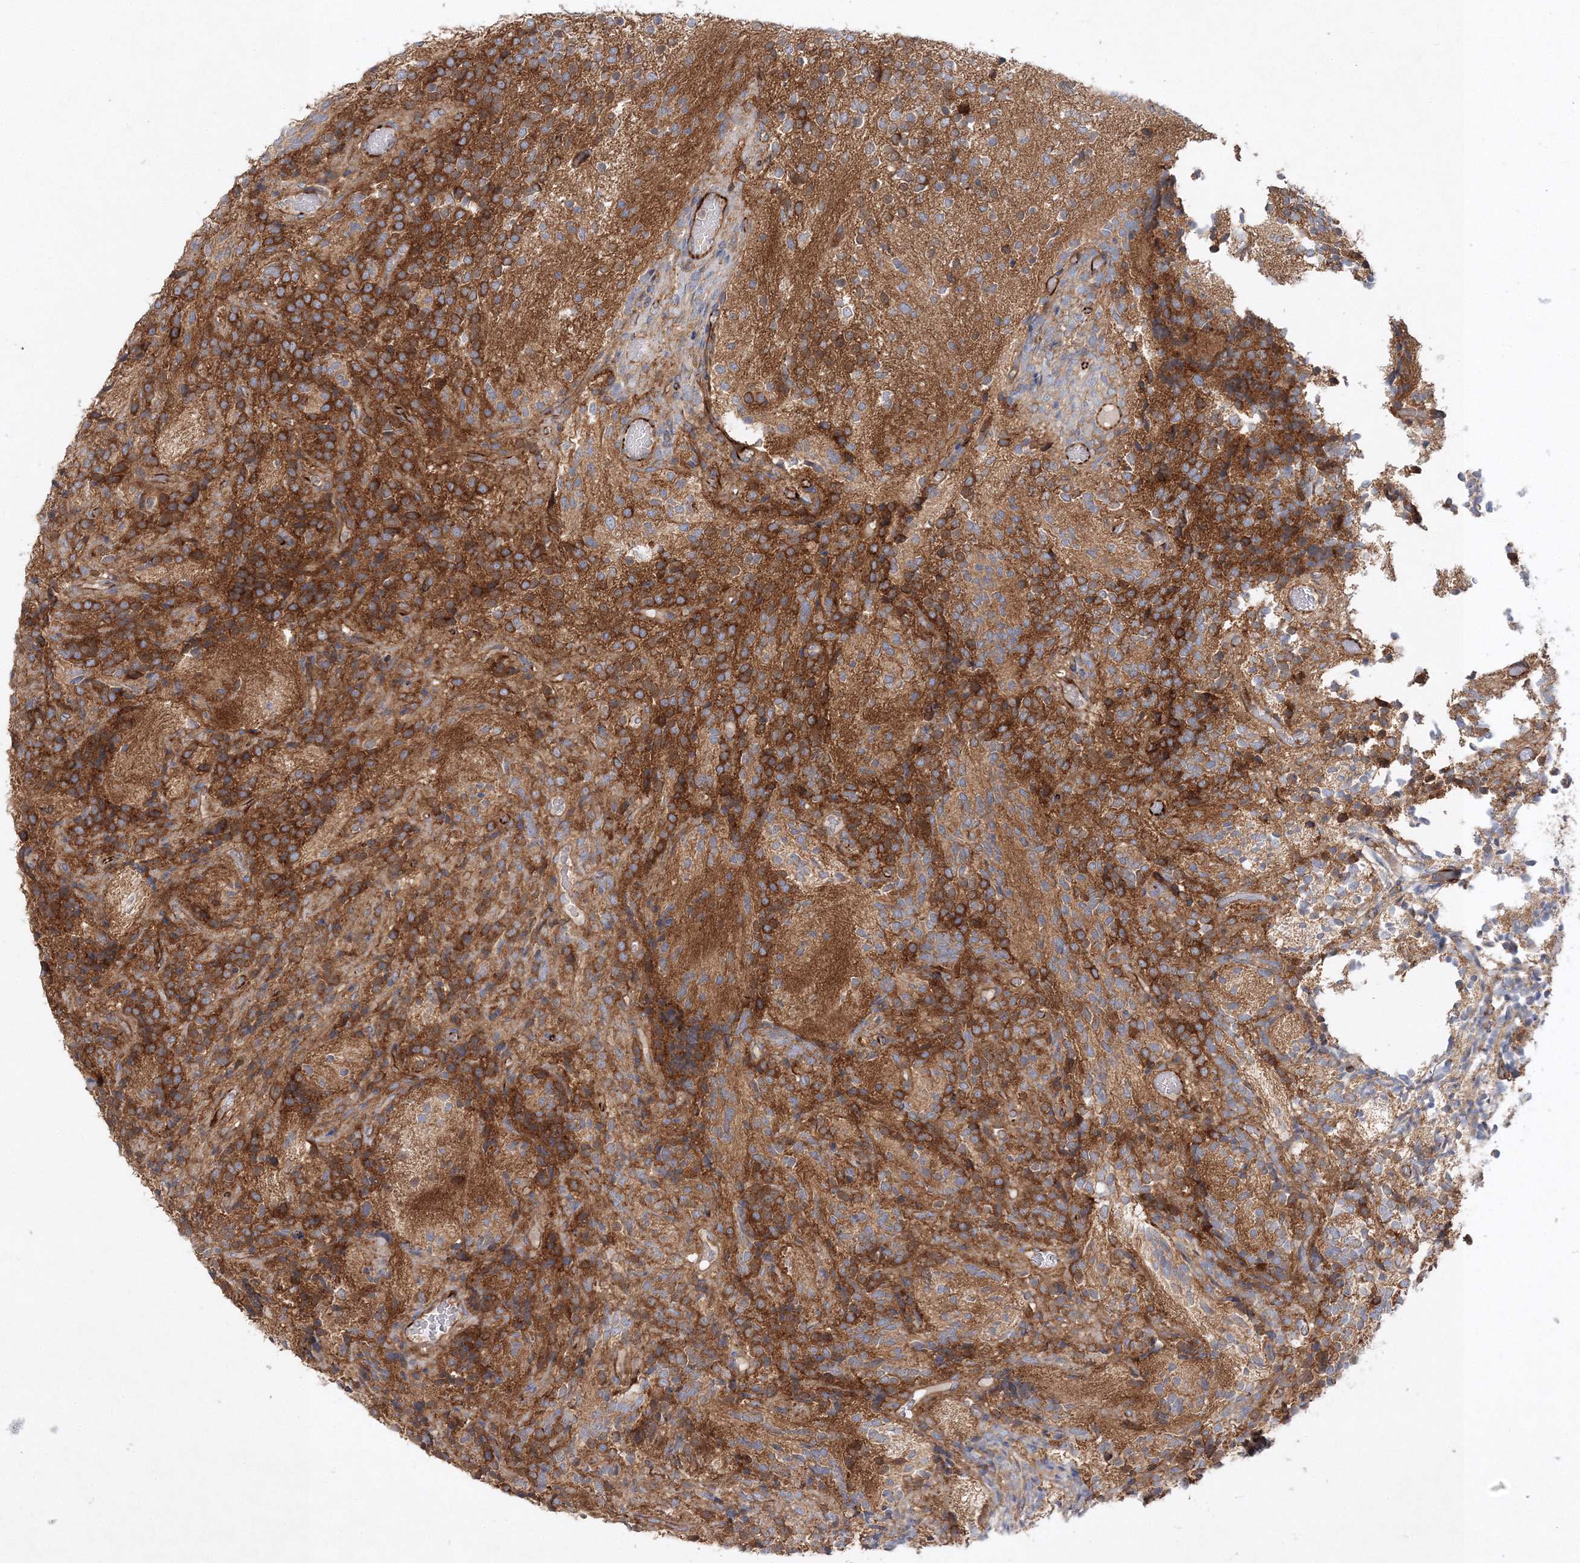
{"staining": {"intensity": "strong", "quantity": ">75%", "location": "cytoplasmic/membranous"}, "tissue": "glioma", "cell_type": "Tumor cells", "image_type": "cancer", "snomed": [{"axis": "morphology", "description": "Glioma, malignant, Low grade"}, {"axis": "topography", "description": "Brain"}], "caption": "Malignant glioma (low-grade) tissue shows strong cytoplasmic/membranous positivity in about >75% of tumor cells The staining was performed using DAB (3,3'-diaminobenzidine), with brown indicating positive protein expression. Nuclei are stained blue with hematoxylin.", "gene": "WDR37", "patient": {"sex": "female", "age": 1}}